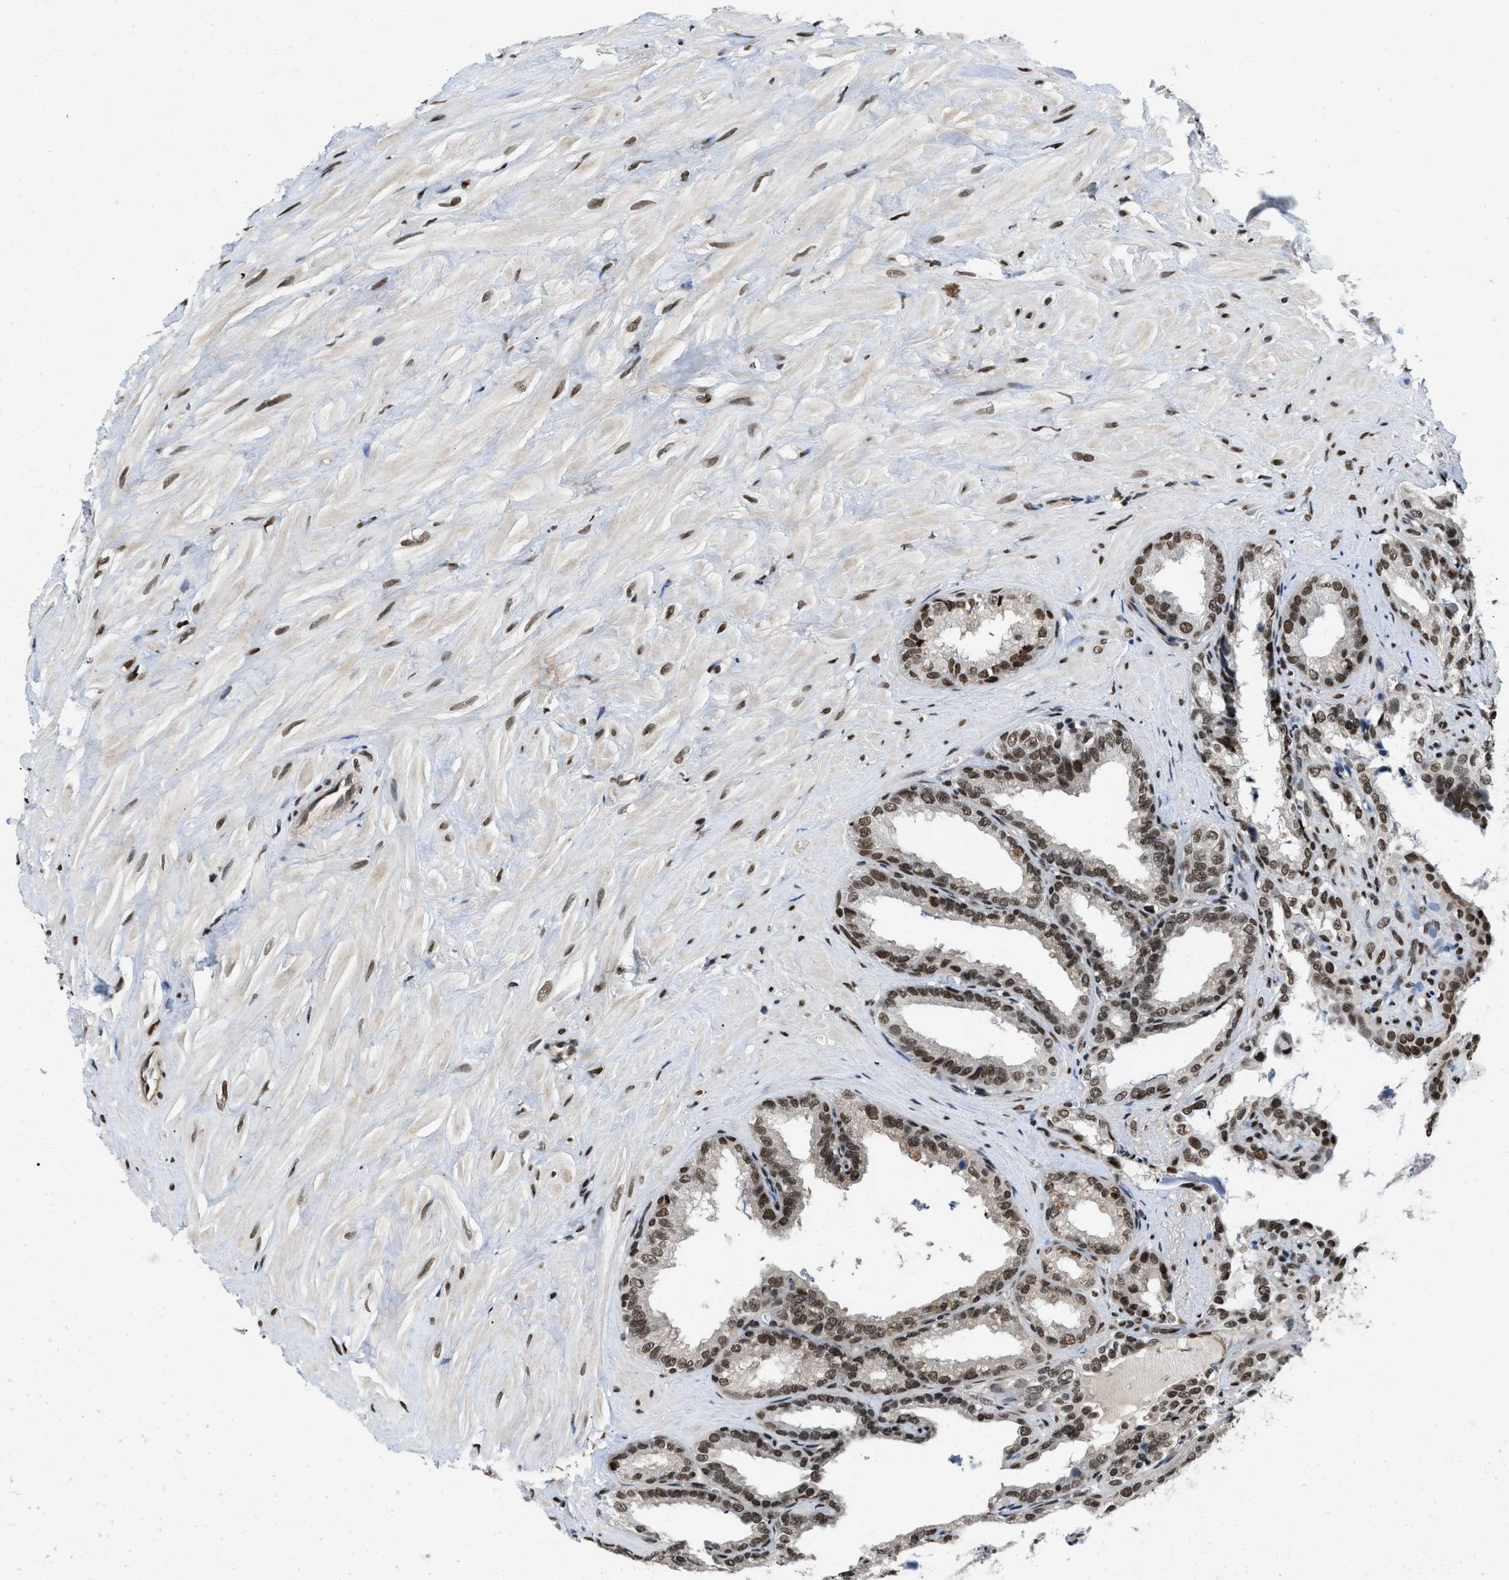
{"staining": {"intensity": "strong", "quantity": ">75%", "location": "nuclear"}, "tissue": "seminal vesicle", "cell_type": "Glandular cells", "image_type": "normal", "snomed": [{"axis": "morphology", "description": "Normal tissue, NOS"}, {"axis": "topography", "description": "Seminal veicle"}], "caption": "Protein expression analysis of benign seminal vesicle demonstrates strong nuclear positivity in approximately >75% of glandular cells.", "gene": "SAFB", "patient": {"sex": "male", "age": 64}}